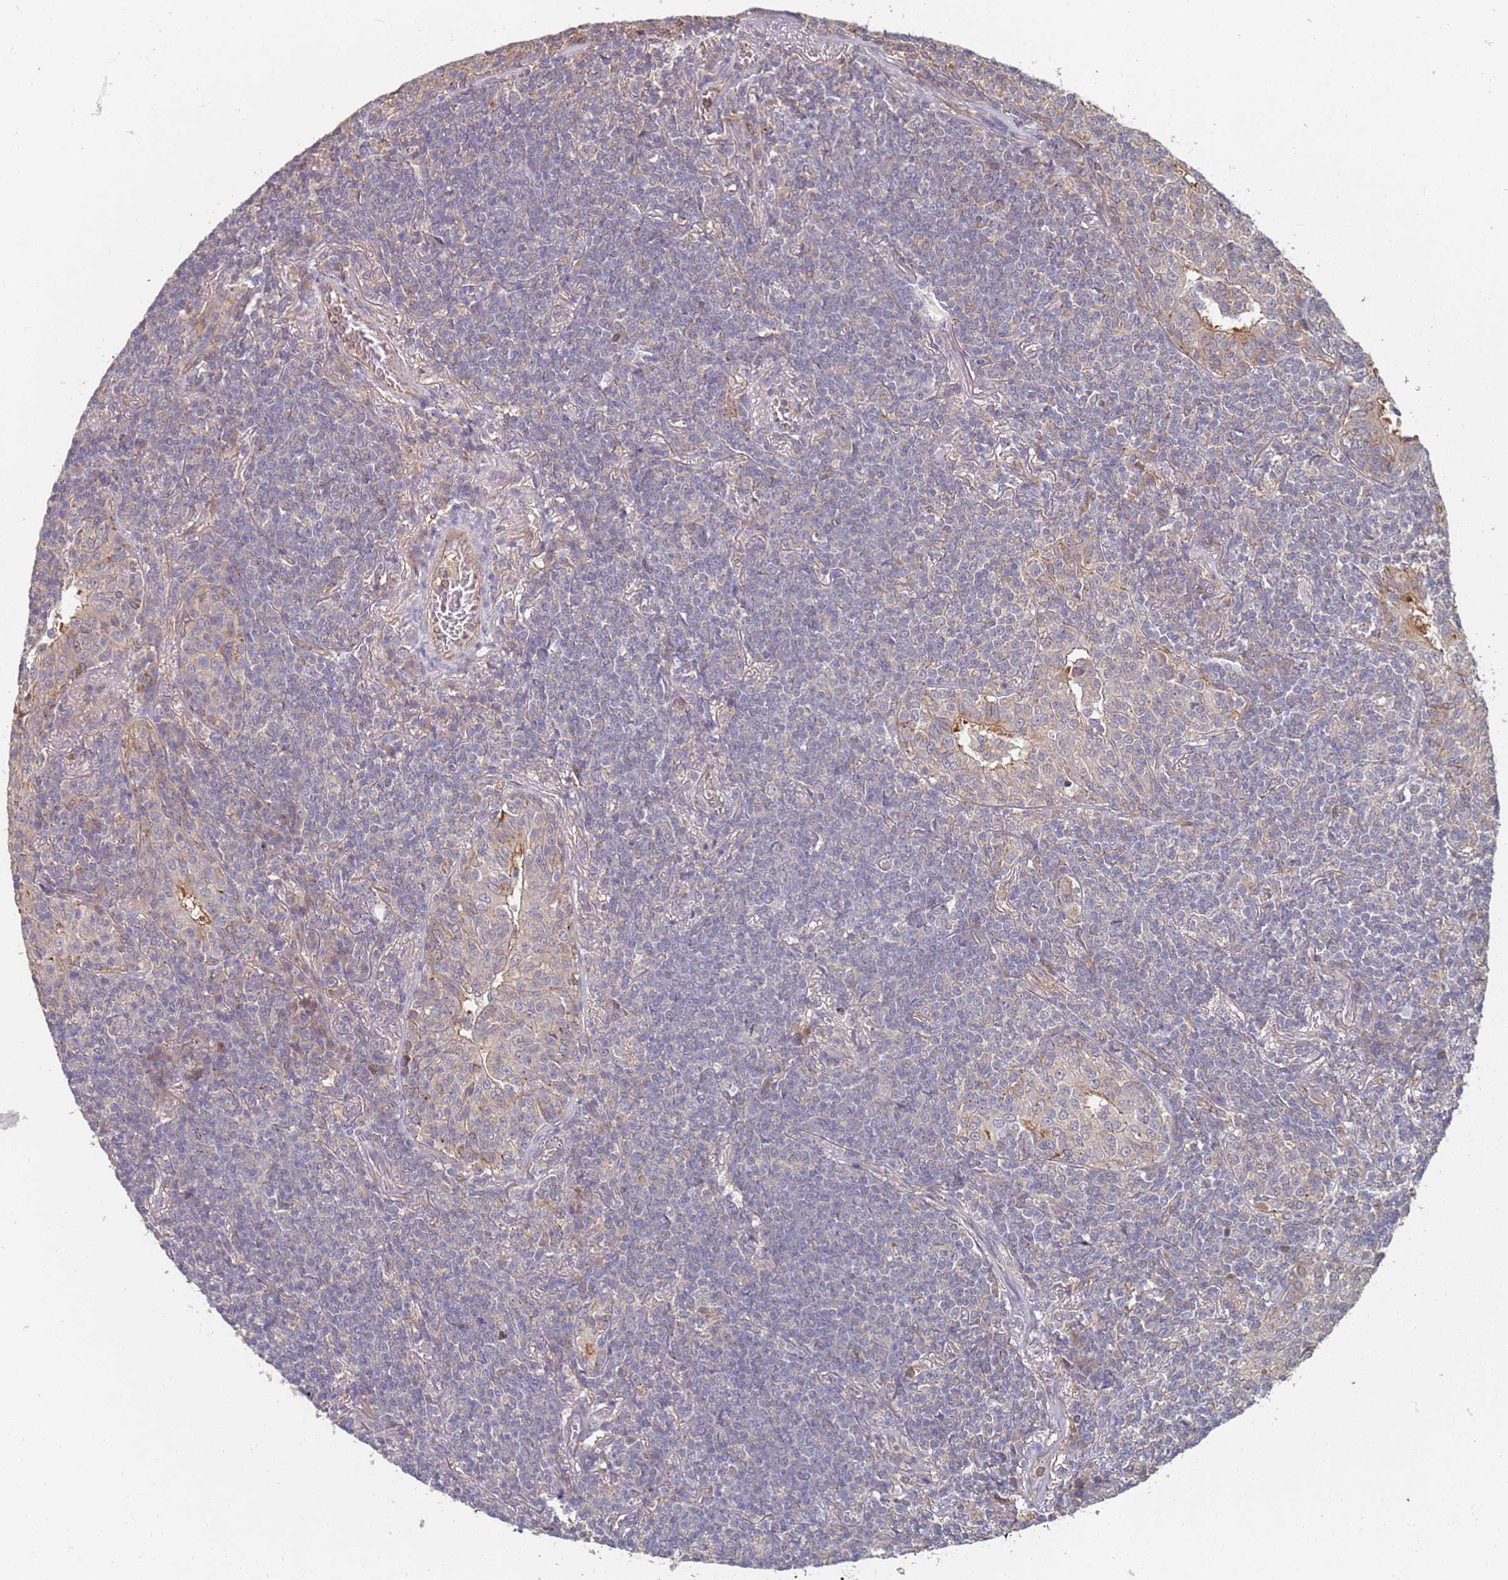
{"staining": {"intensity": "negative", "quantity": "none", "location": "none"}, "tissue": "lymphoma", "cell_type": "Tumor cells", "image_type": "cancer", "snomed": [{"axis": "morphology", "description": "Malignant lymphoma, non-Hodgkin's type, Low grade"}, {"axis": "topography", "description": "Lung"}], "caption": "The micrograph shows no staining of tumor cells in lymphoma. The staining was performed using DAB (3,3'-diaminobenzidine) to visualize the protein expression in brown, while the nuclei were stained in blue with hematoxylin (Magnification: 20x).", "gene": "ABCB6", "patient": {"sex": "female", "age": 71}}